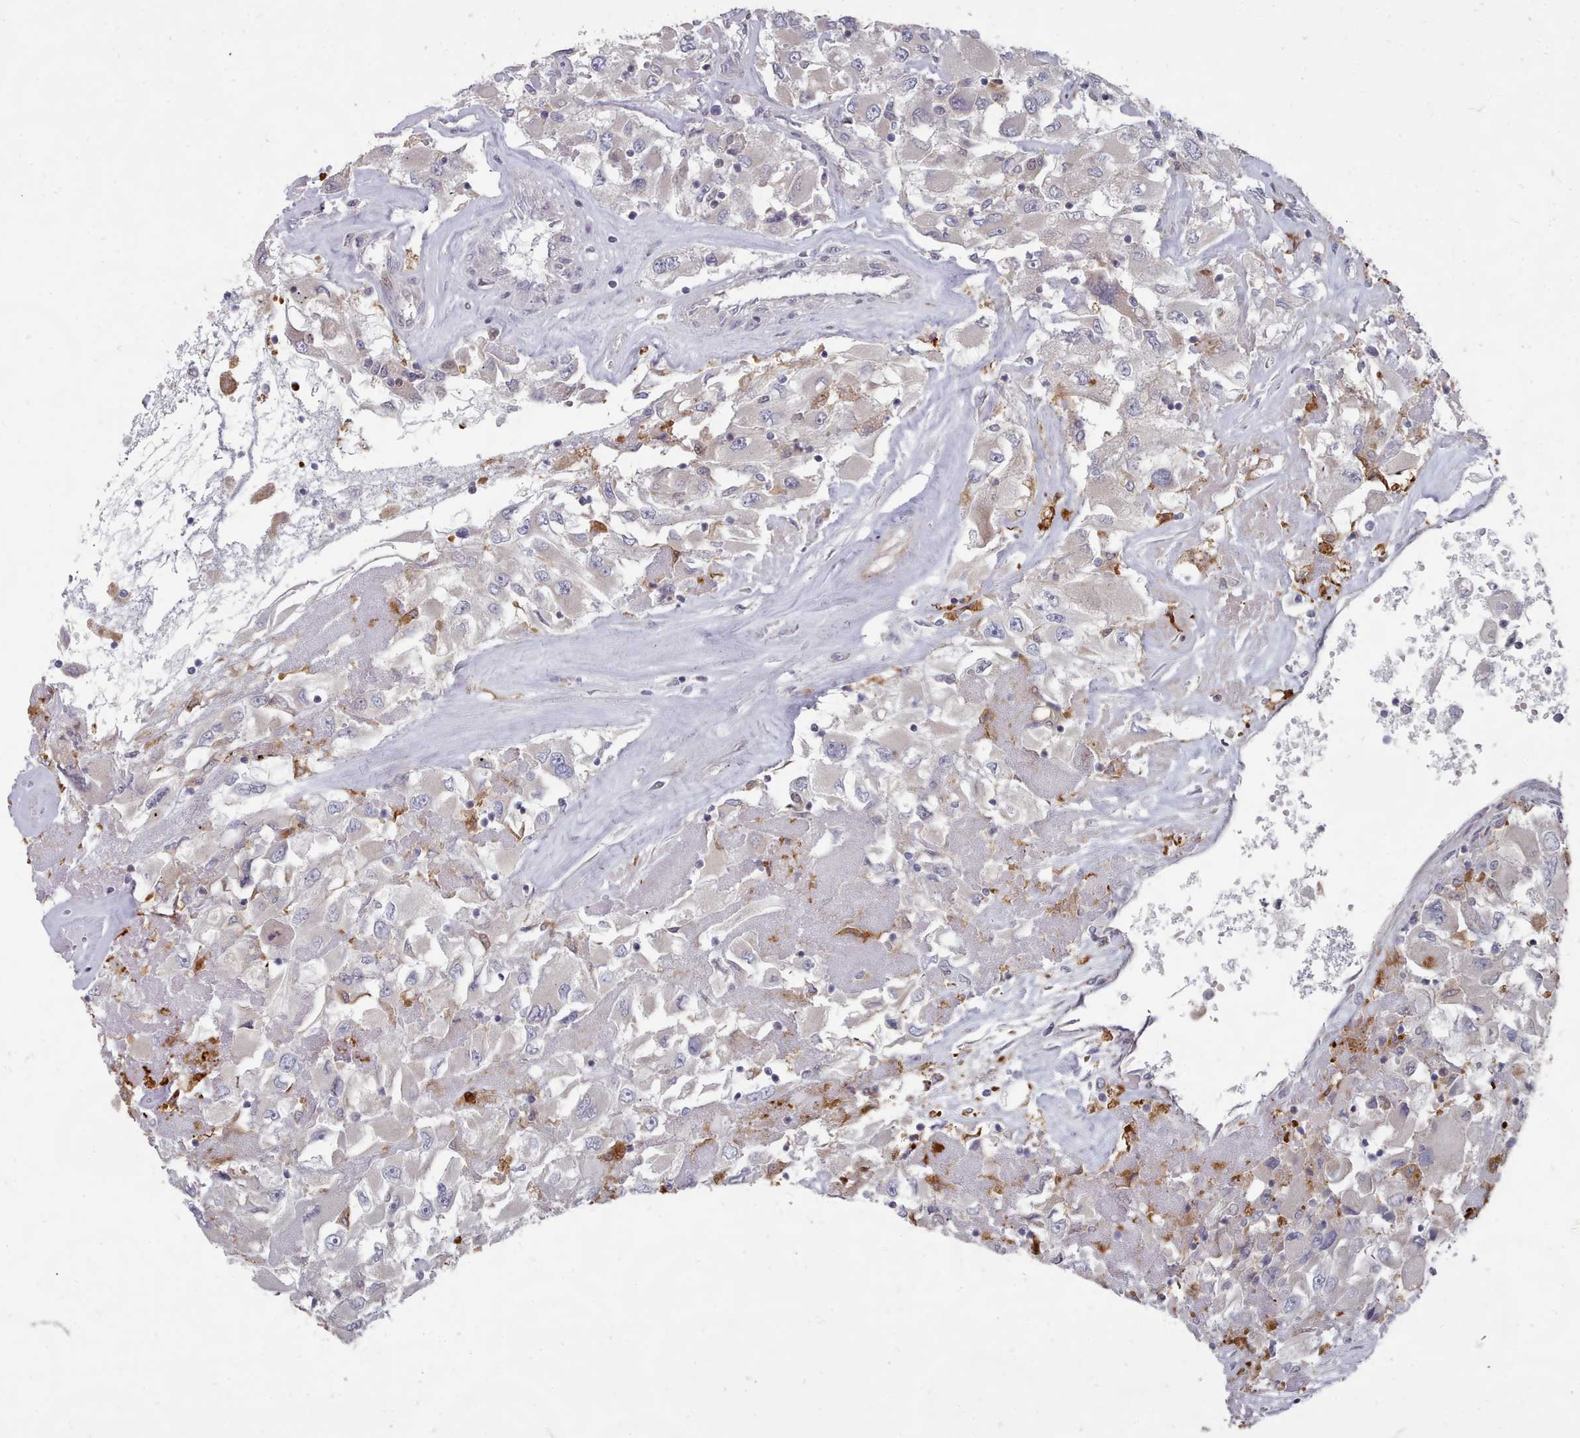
{"staining": {"intensity": "negative", "quantity": "none", "location": "none"}, "tissue": "renal cancer", "cell_type": "Tumor cells", "image_type": "cancer", "snomed": [{"axis": "morphology", "description": "Adenocarcinoma, NOS"}, {"axis": "topography", "description": "Kidney"}], "caption": "Immunohistochemistry (IHC) of human adenocarcinoma (renal) exhibits no expression in tumor cells.", "gene": "ACKR3", "patient": {"sex": "female", "age": 52}}